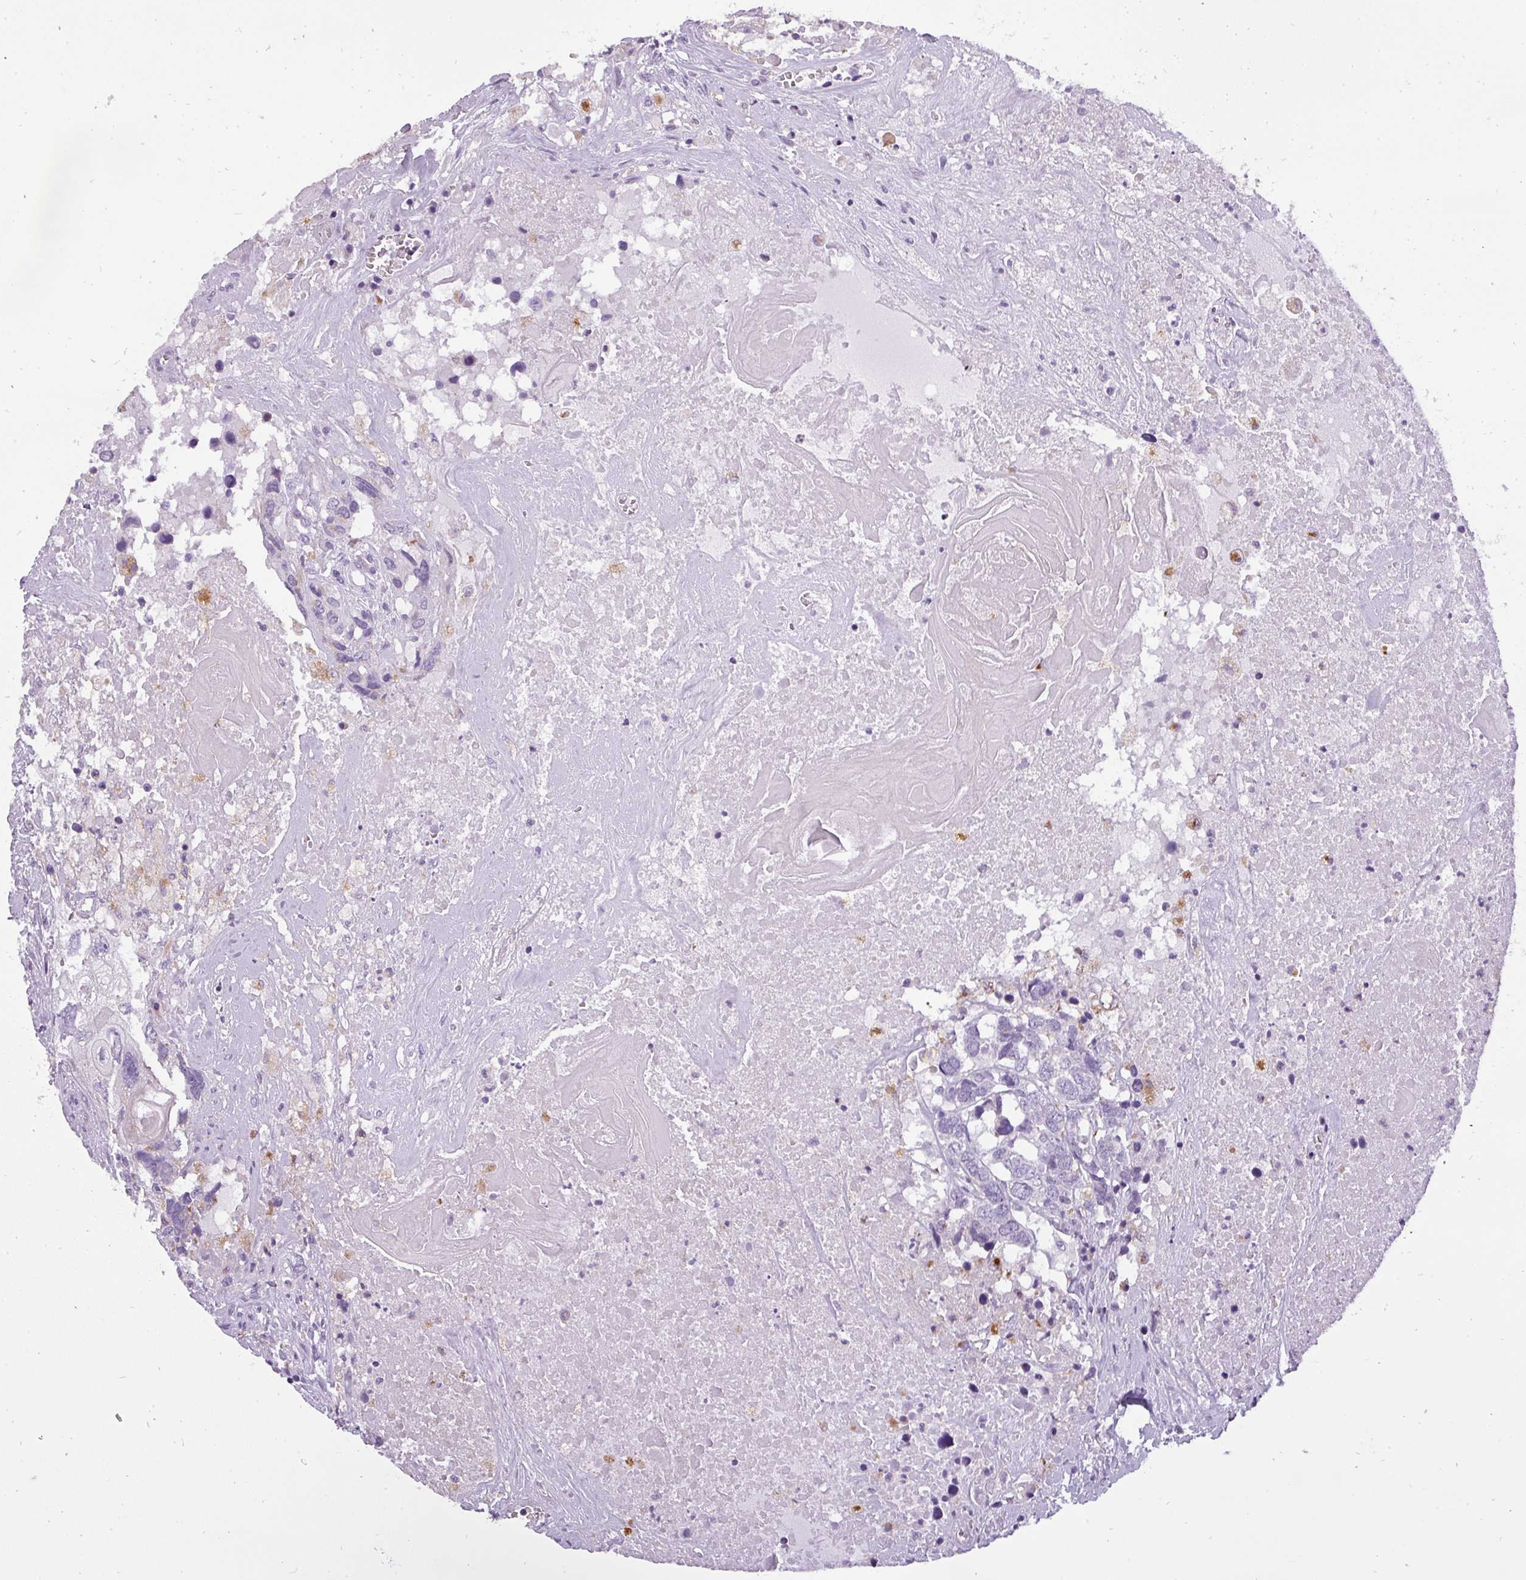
{"staining": {"intensity": "negative", "quantity": "none", "location": "none"}, "tissue": "head and neck cancer", "cell_type": "Tumor cells", "image_type": "cancer", "snomed": [{"axis": "morphology", "description": "Squamous cell carcinoma, NOS"}, {"axis": "topography", "description": "Head-Neck"}], "caption": "The histopathology image displays no significant positivity in tumor cells of head and neck cancer (squamous cell carcinoma).", "gene": "ATP6V1D", "patient": {"sex": "male", "age": 66}}